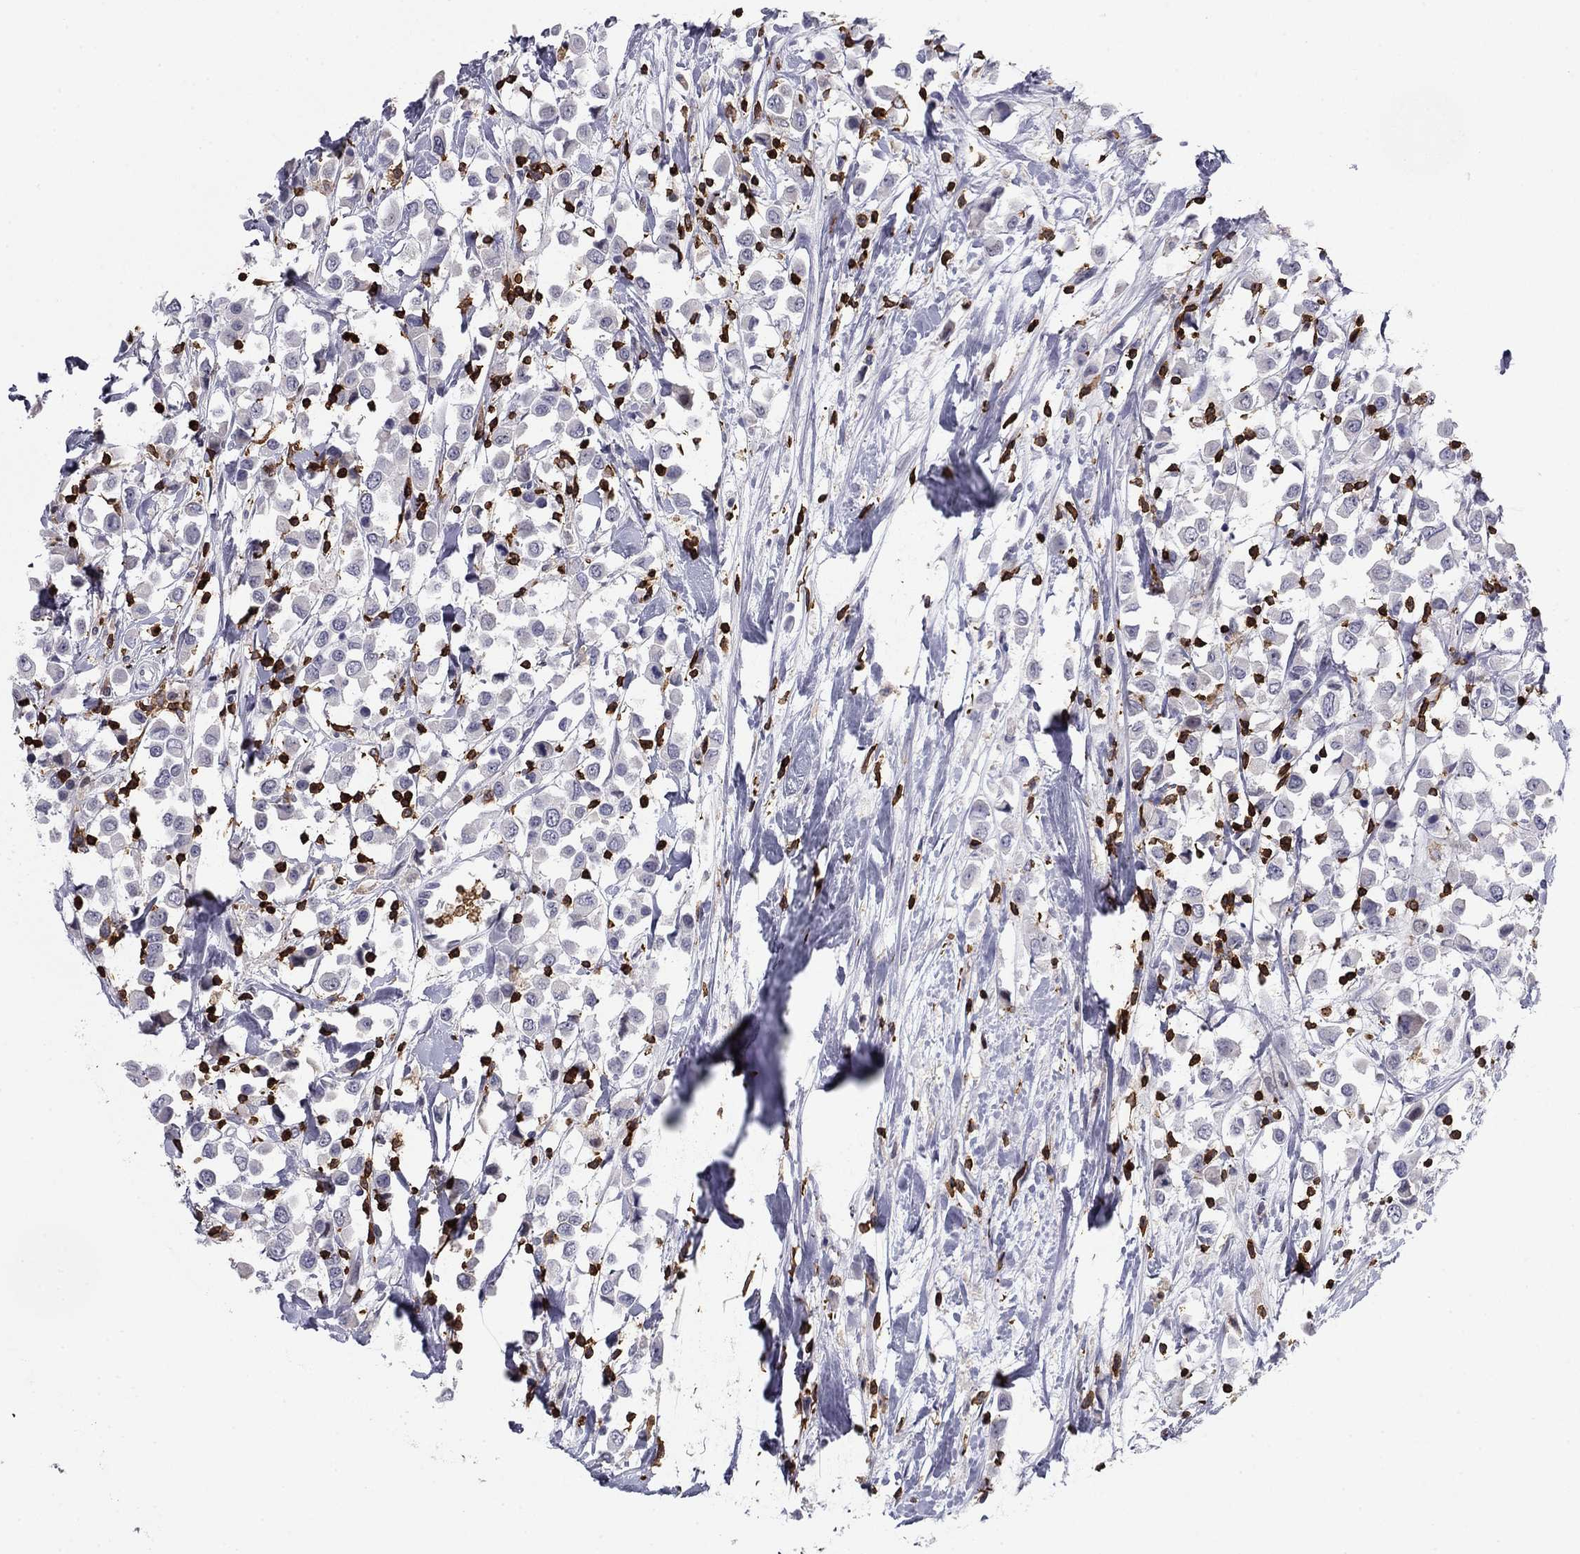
{"staining": {"intensity": "negative", "quantity": "none", "location": "none"}, "tissue": "breast cancer", "cell_type": "Tumor cells", "image_type": "cancer", "snomed": [{"axis": "morphology", "description": "Duct carcinoma"}, {"axis": "topography", "description": "Breast"}], "caption": "High magnification brightfield microscopy of breast cancer (intraductal carcinoma) stained with DAB (3,3'-diaminobenzidine) (brown) and counterstained with hematoxylin (blue): tumor cells show no significant staining.", "gene": "ARHGAP27", "patient": {"sex": "female", "age": 61}}